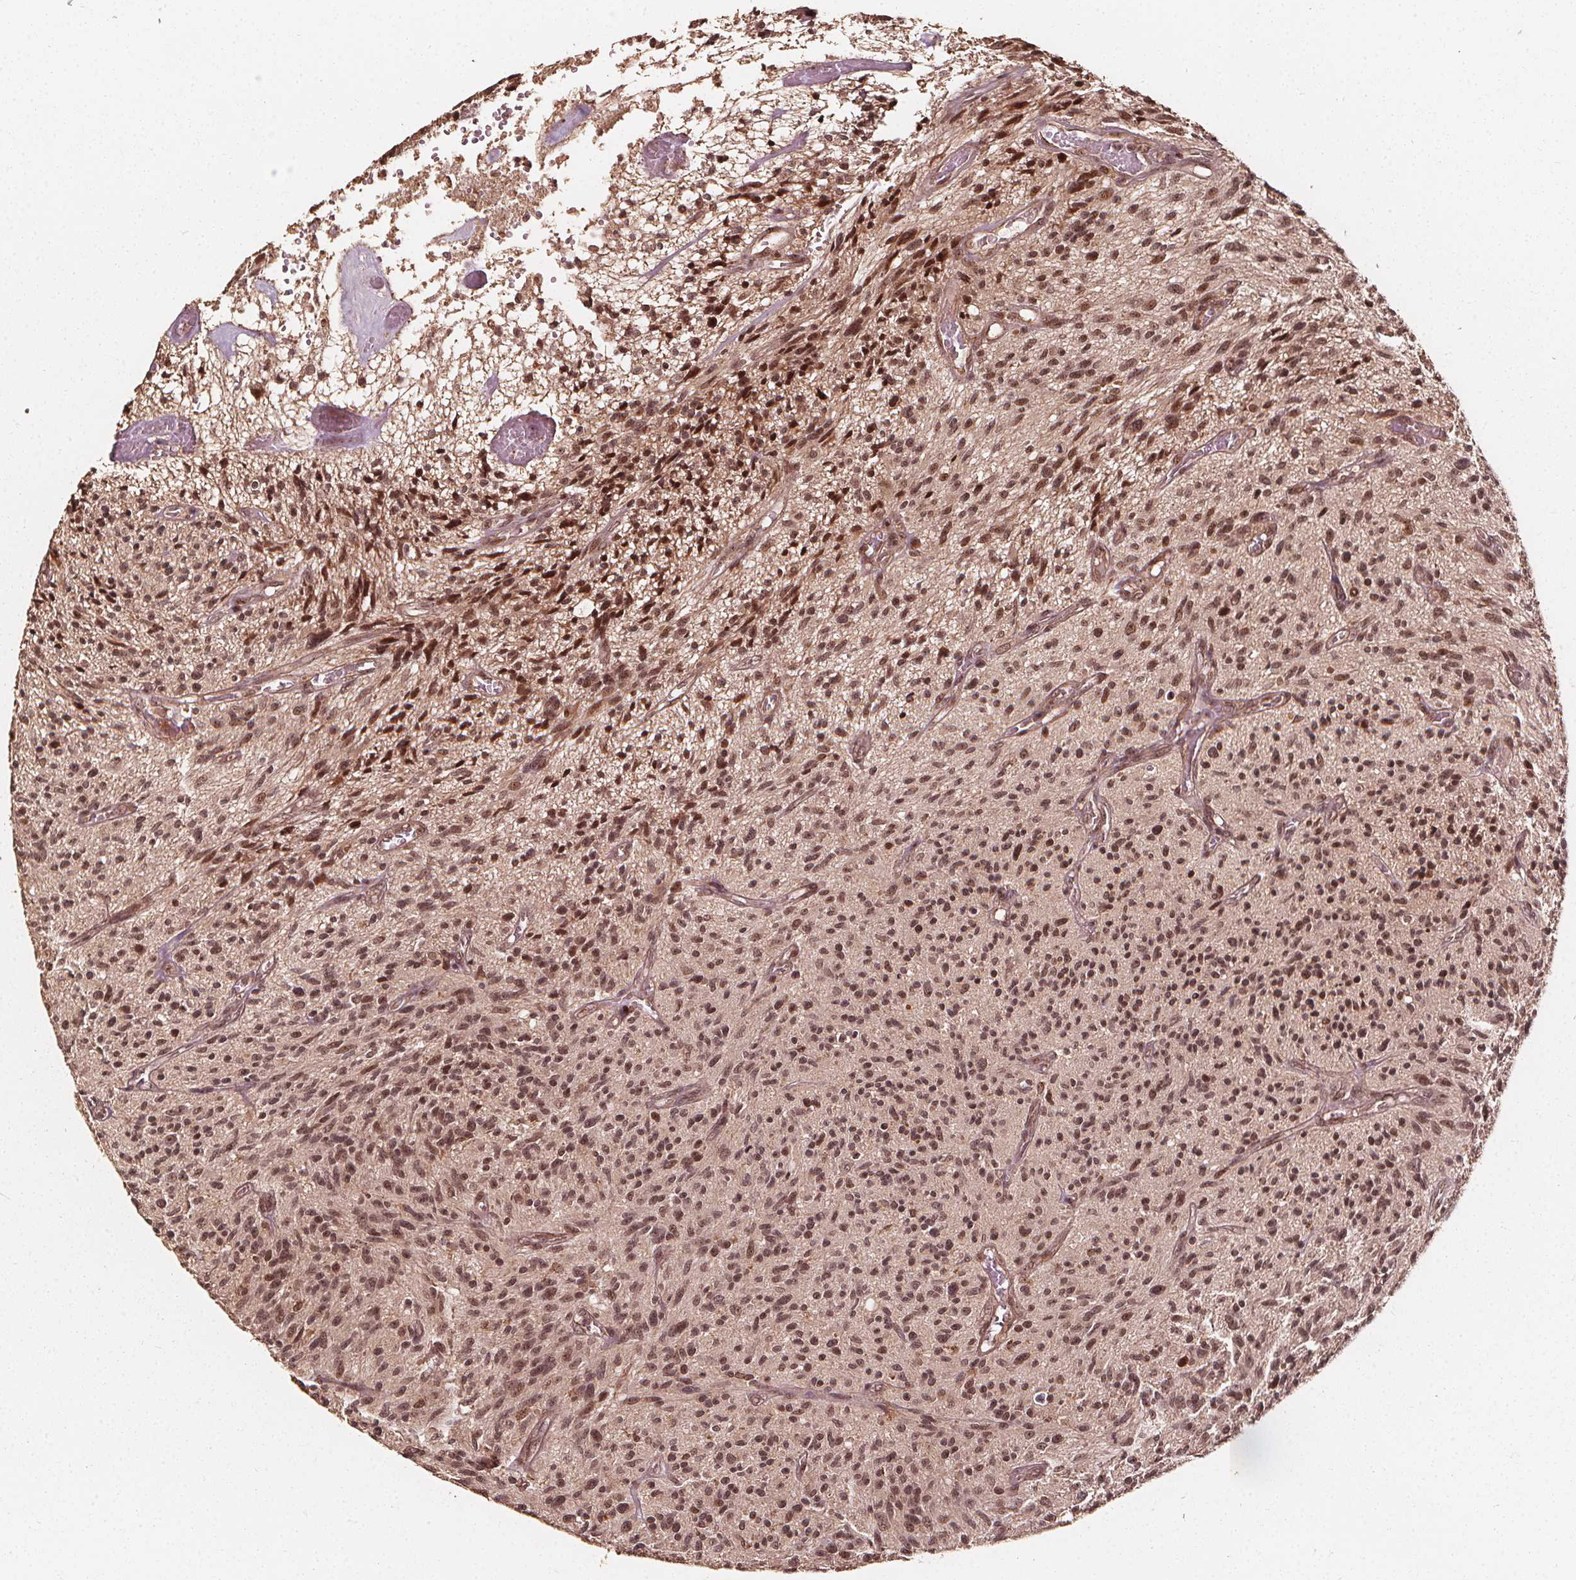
{"staining": {"intensity": "moderate", "quantity": ">75%", "location": "nuclear"}, "tissue": "glioma", "cell_type": "Tumor cells", "image_type": "cancer", "snomed": [{"axis": "morphology", "description": "Glioma, malignant, High grade"}, {"axis": "topography", "description": "Brain"}], "caption": "A micrograph showing moderate nuclear expression in approximately >75% of tumor cells in glioma, as visualized by brown immunohistochemical staining.", "gene": "EXOSC9", "patient": {"sex": "male", "age": 75}}